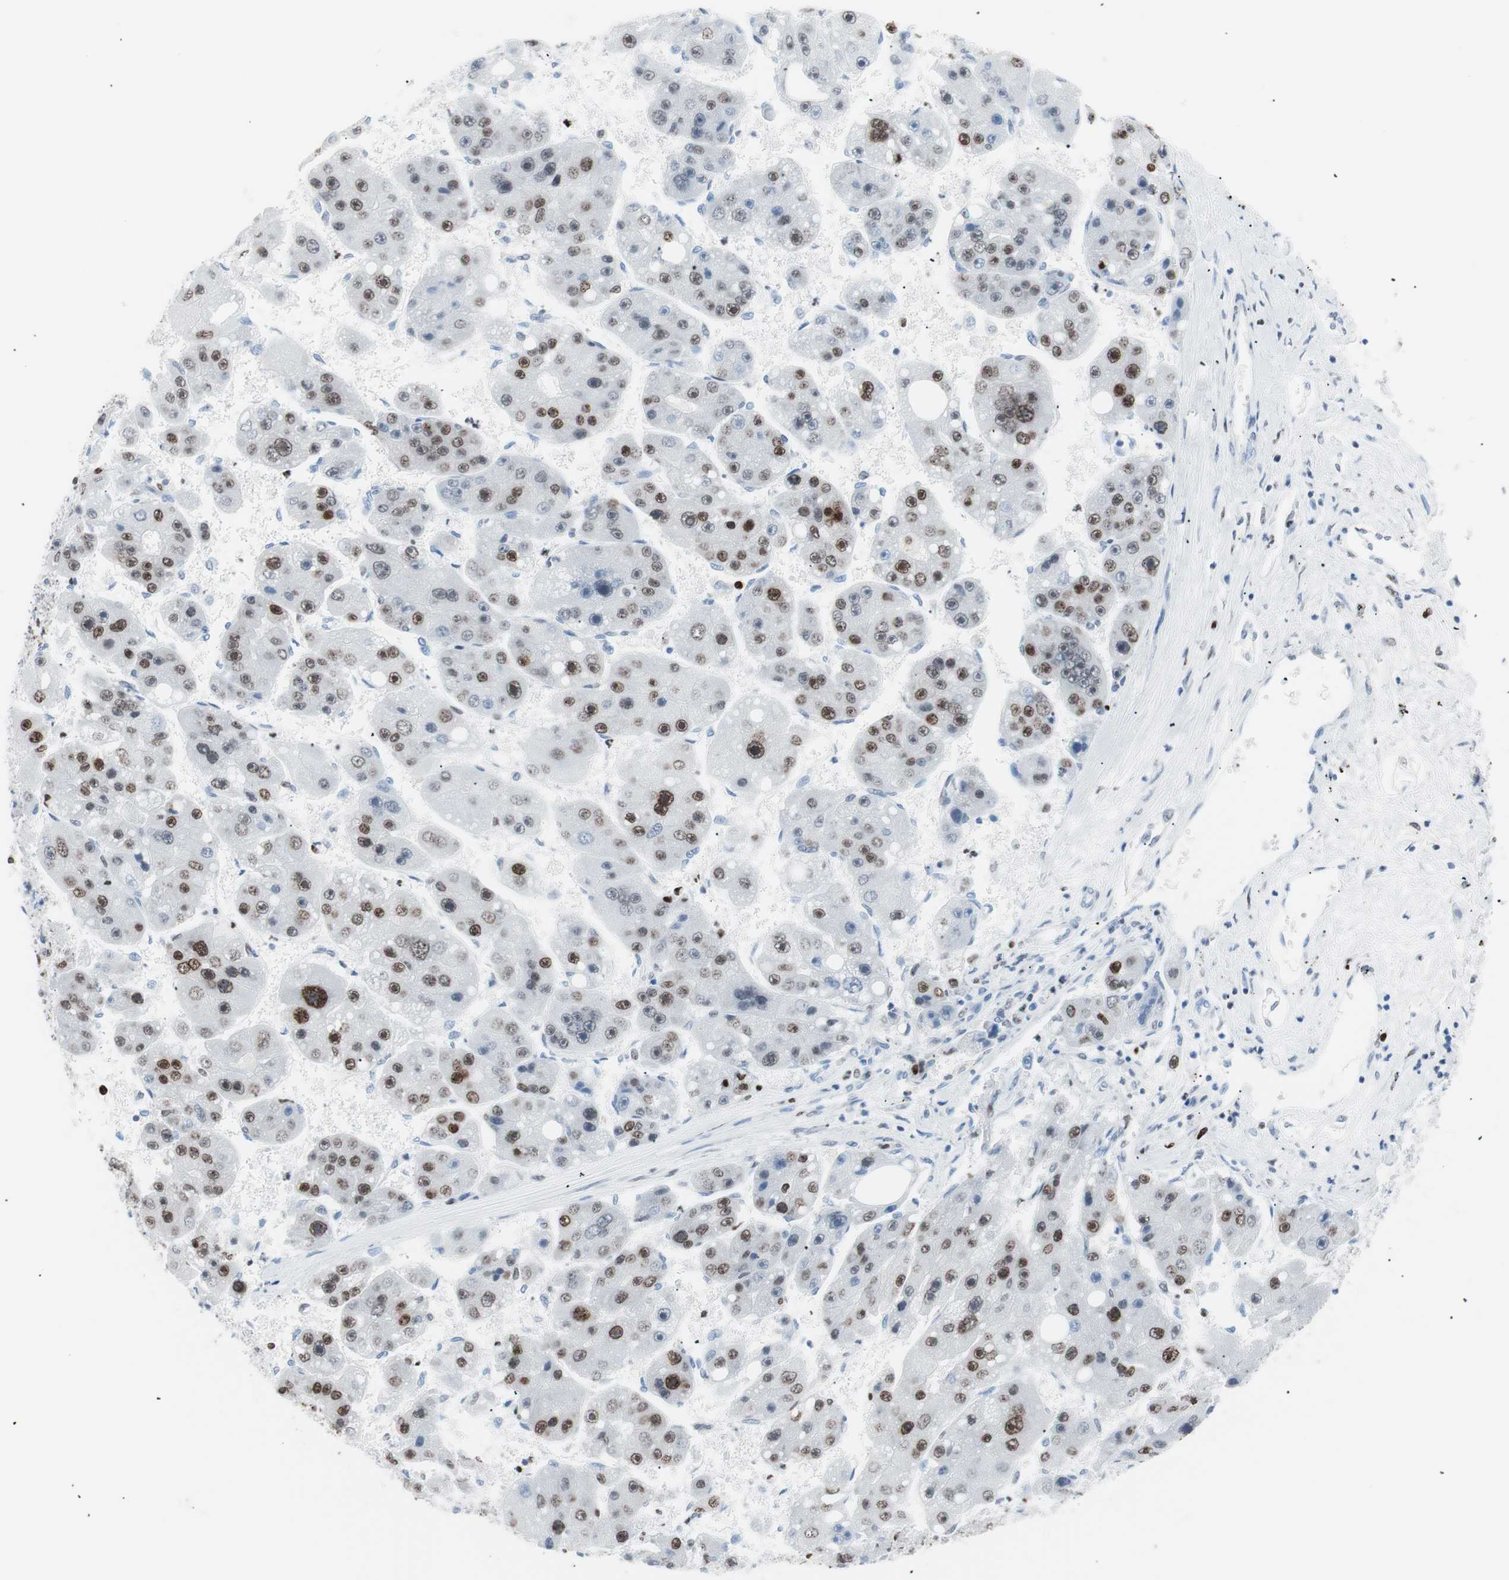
{"staining": {"intensity": "moderate", "quantity": "25%-75%", "location": "nuclear"}, "tissue": "liver cancer", "cell_type": "Tumor cells", "image_type": "cancer", "snomed": [{"axis": "morphology", "description": "Carcinoma, Hepatocellular, NOS"}, {"axis": "topography", "description": "Liver"}], "caption": "Immunohistochemistry (IHC) micrograph of neoplastic tissue: liver cancer stained using IHC exhibits medium levels of moderate protein expression localized specifically in the nuclear of tumor cells, appearing as a nuclear brown color.", "gene": "CEBPB", "patient": {"sex": "female", "age": 61}}